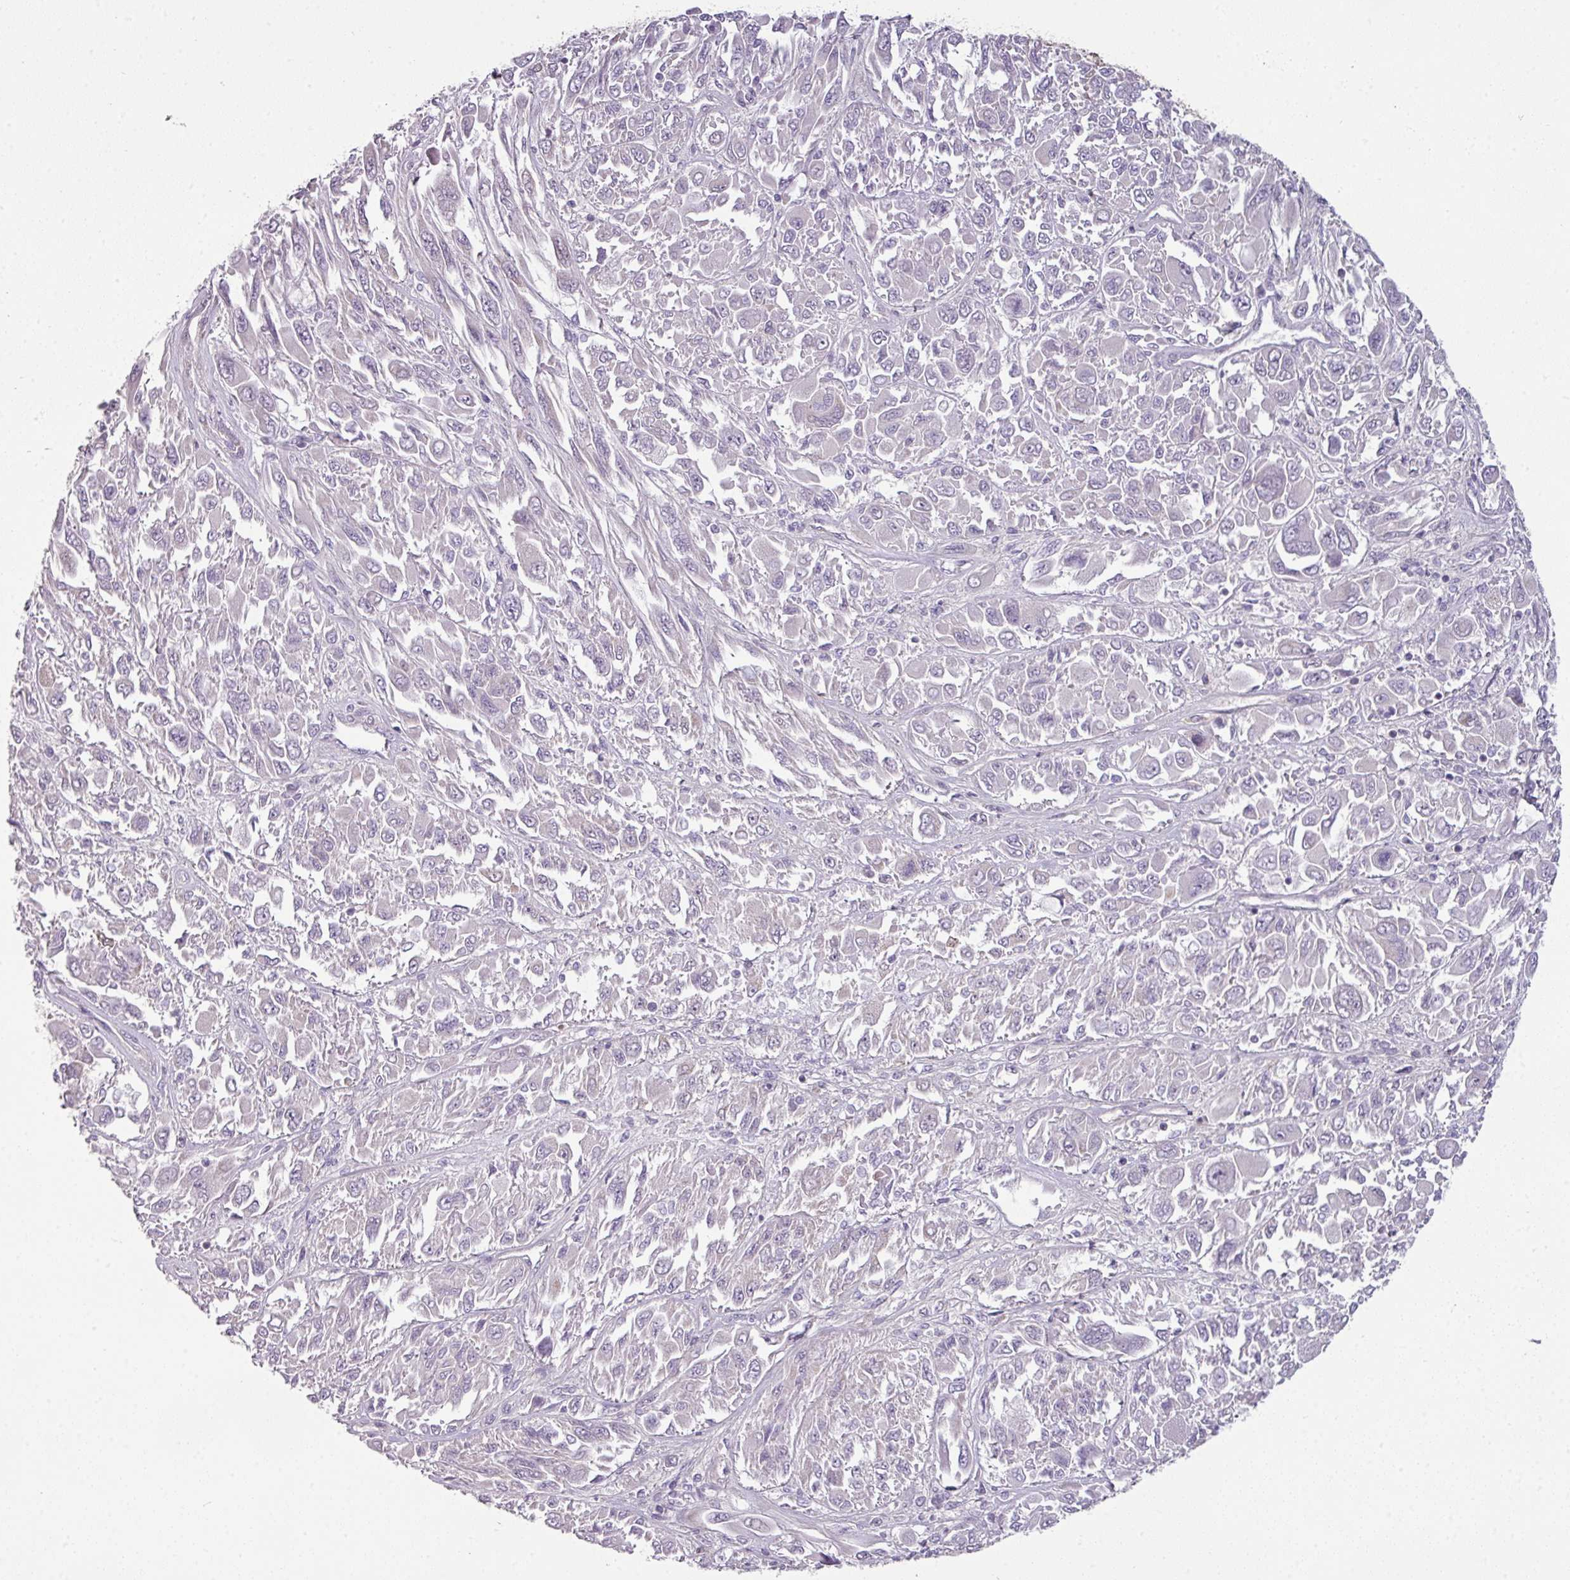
{"staining": {"intensity": "negative", "quantity": "none", "location": "none"}, "tissue": "melanoma", "cell_type": "Tumor cells", "image_type": "cancer", "snomed": [{"axis": "morphology", "description": "Malignant melanoma, NOS"}, {"axis": "topography", "description": "Skin"}], "caption": "Malignant melanoma was stained to show a protein in brown. There is no significant staining in tumor cells.", "gene": "DERPC", "patient": {"sex": "female", "age": 91}}